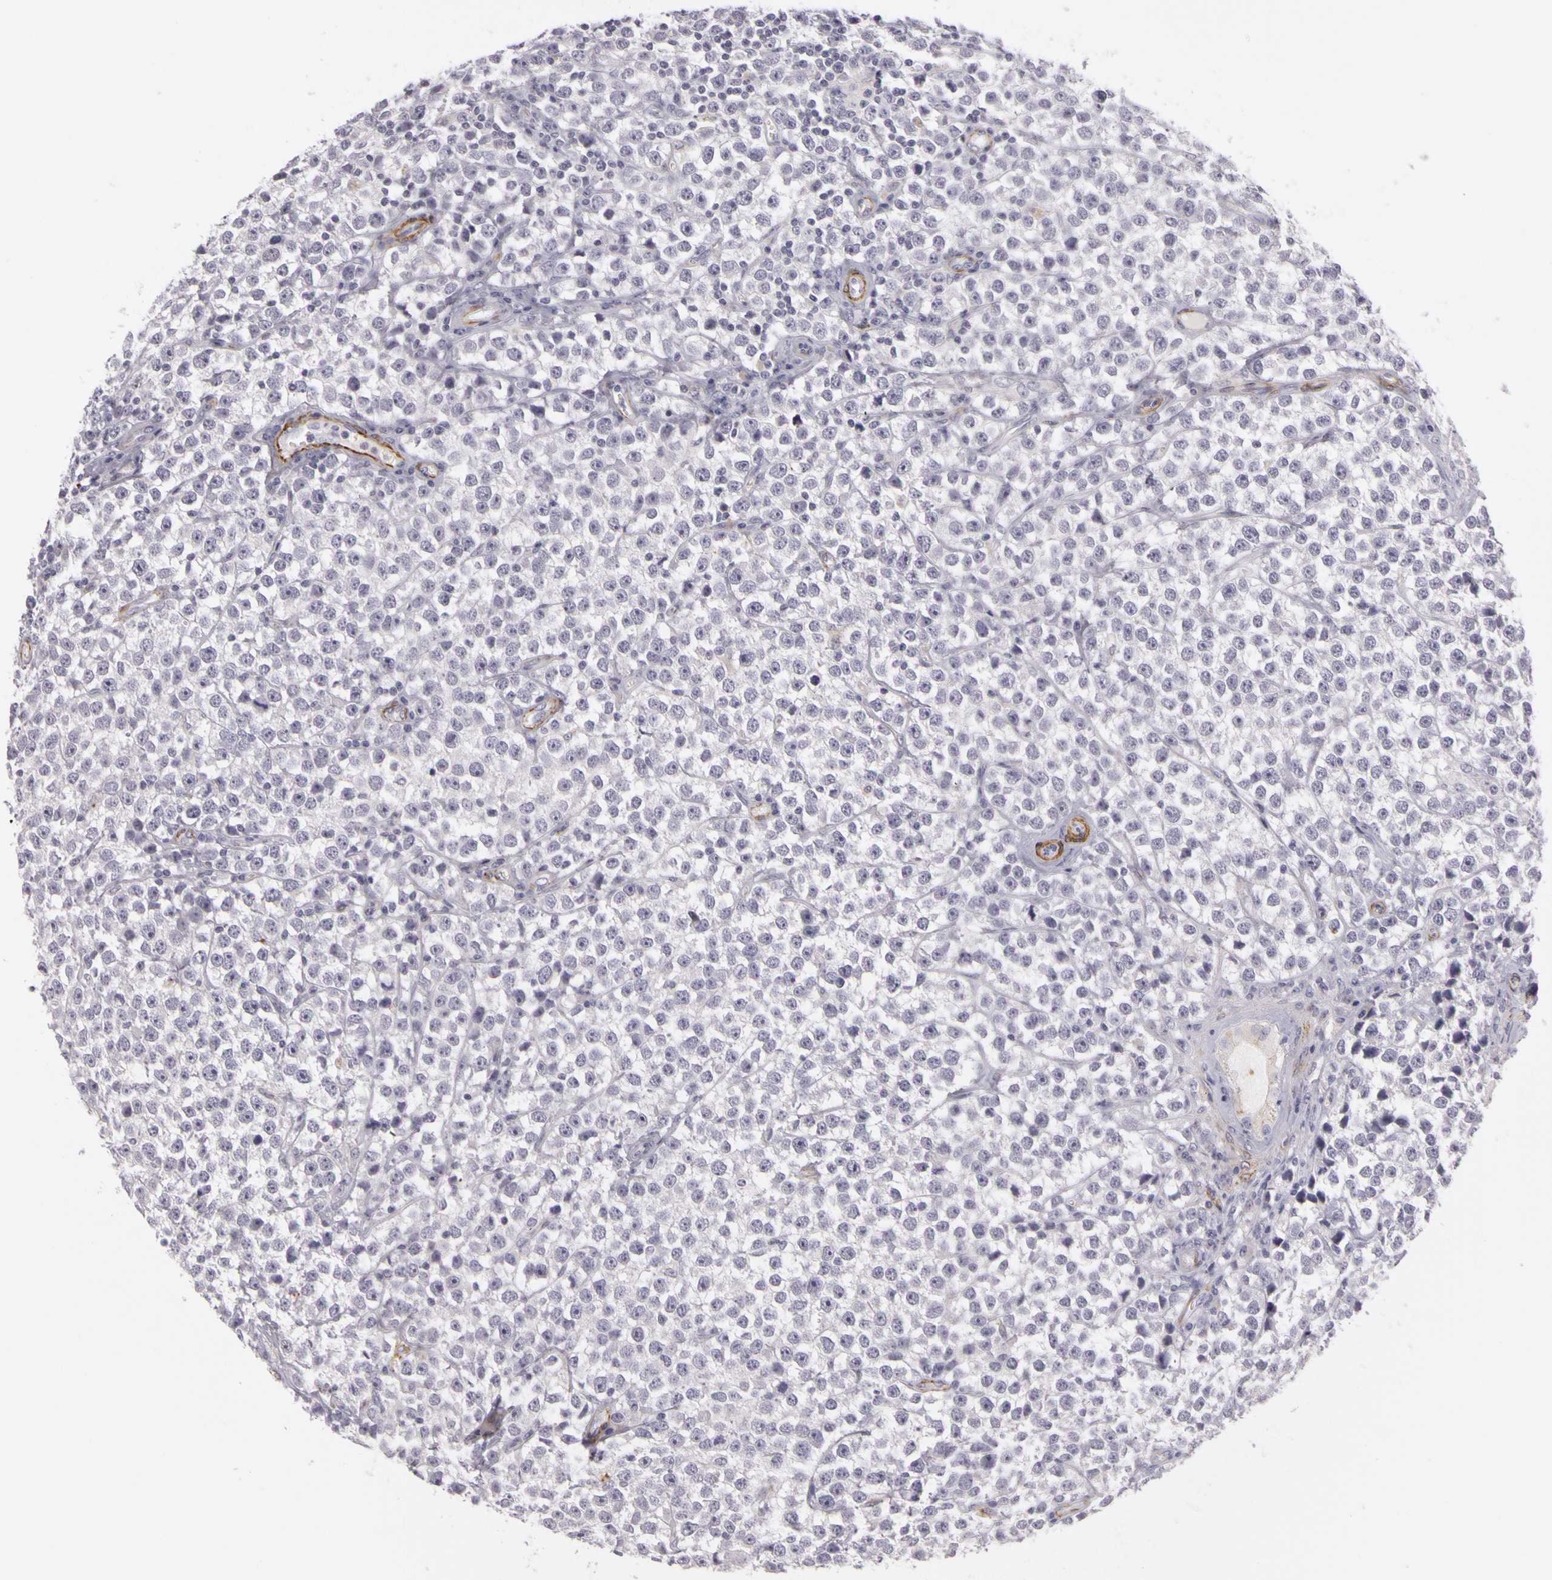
{"staining": {"intensity": "negative", "quantity": "none", "location": "none"}, "tissue": "testis cancer", "cell_type": "Tumor cells", "image_type": "cancer", "snomed": [{"axis": "morphology", "description": "Seminoma, NOS"}, {"axis": "topography", "description": "Testis"}], "caption": "An image of human testis cancer is negative for staining in tumor cells.", "gene": "CNTN2", "patient": {"sex": "male", "age": 25}}